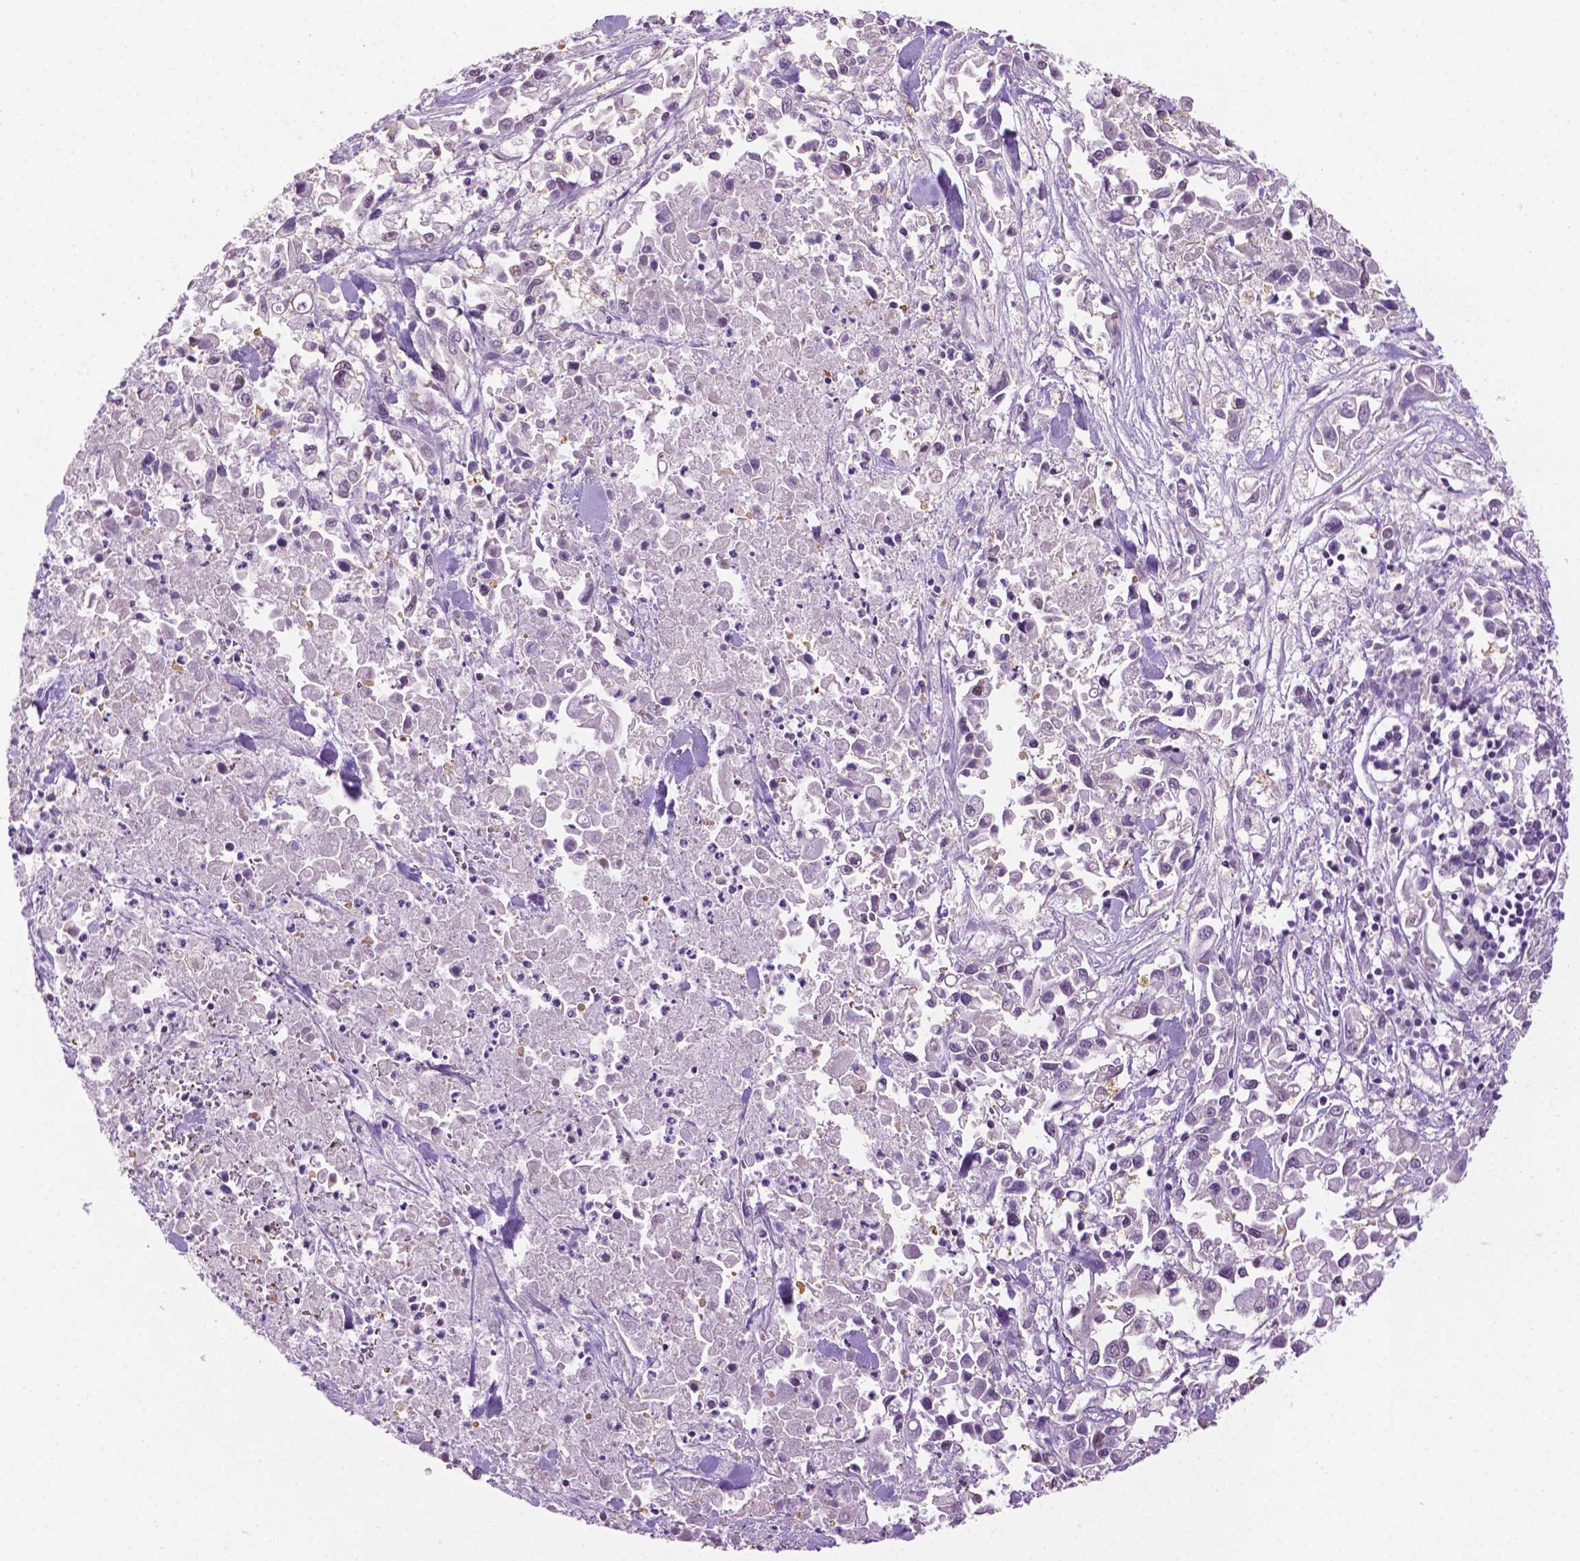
{"staining": {"intensity": "negative", "quantity": "none", "location": "none"}, "tissue": "pancreatic cancer", "cell_type": "Tumor cells", "image_type": "cancer", "snomed": [{"axis": "morphology", "description": "Adenocarcinoma, NOS"}, {"axis": "topography", "description": "Pancreas"}], "caption": "A high-resolution image shows immunohistochemistry (IHC) staining of pancreatic cancer (adenocarcinoma), which exhibits no significant expression in tumor cells.", "gene": "ABI2", "patient": {"sex": "female", "age": 83}}